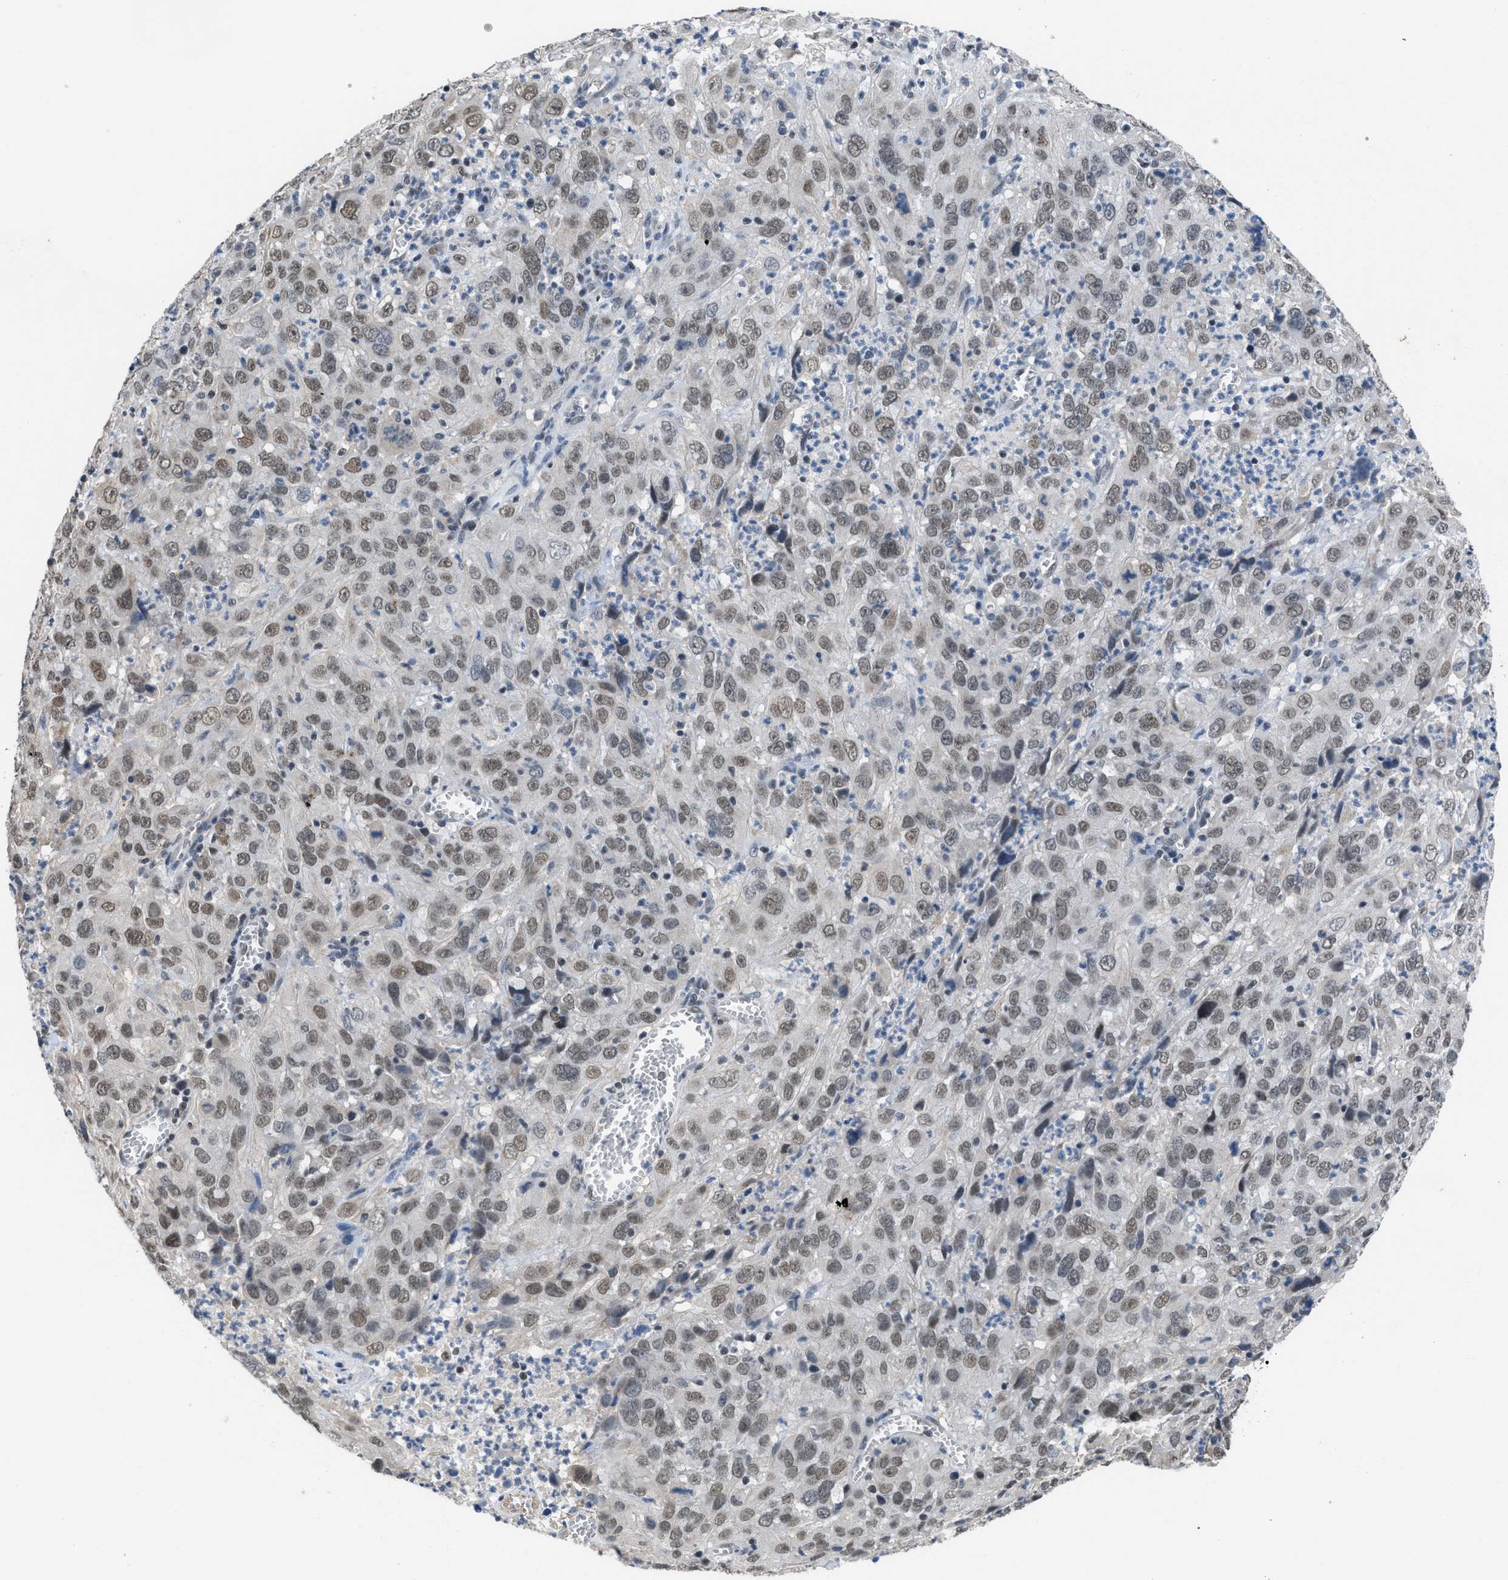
{"staining": {"intensity": "moderate", "quantity": ">75%", "location": "nuclear"}, "tissue": "cervical cancer", "cell_type": "Tumor cells", "image_type": "cancer", "snomed": [{"axis": "morphology", "description": "Squamous cell carcinoma, NOS"}, {"axis": "topography", "description": "Cervix"}], "caption": "Cervical cancer stained with a protein marker shows moderate staining in tumor cells.", "gene": "TERF2IP", "patient": {"sex": "female", "age": 32}}